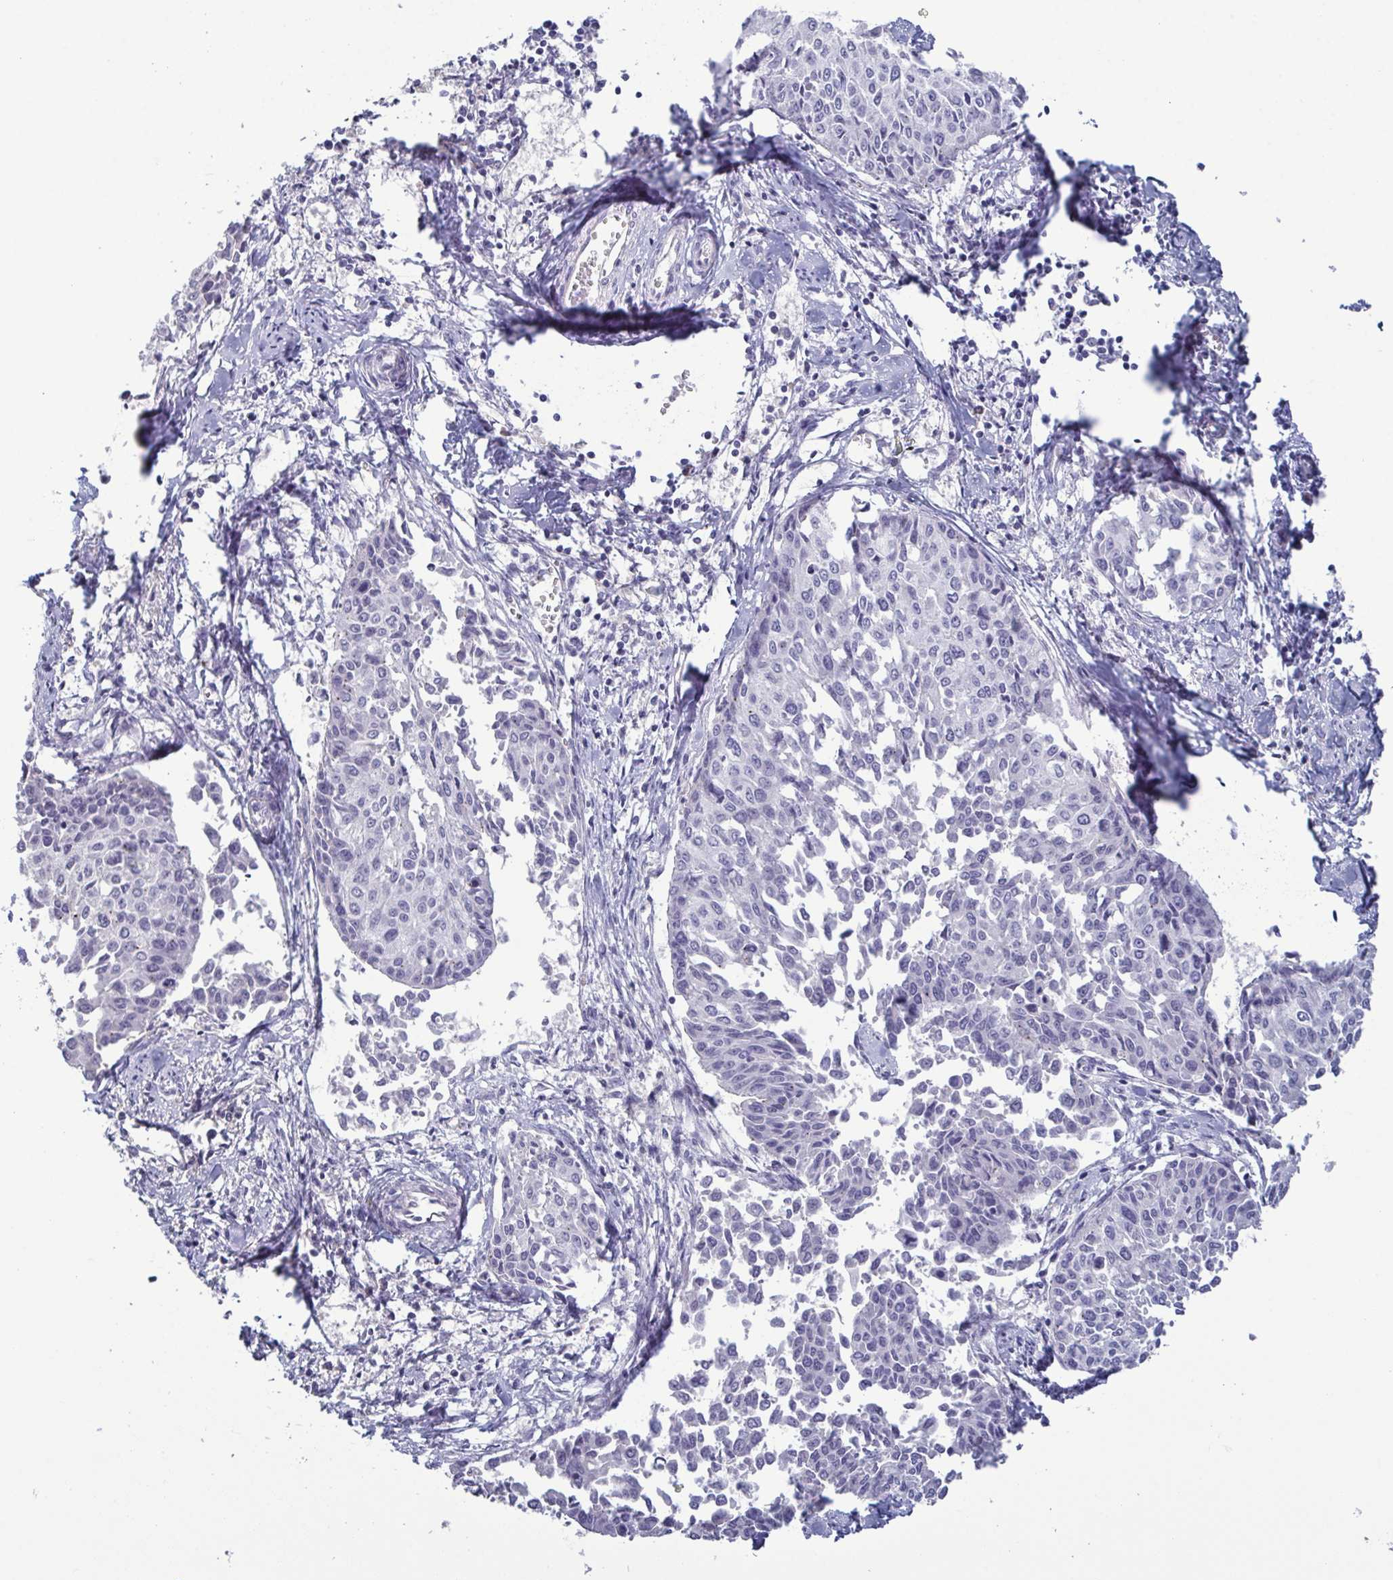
{"staining": {"intensity": "negative", "quantity": "none", "location": "none"}, "tissue": "cervical cancer", "cell_type": "Tumor cells", "image_type": "cancer", "snomed": [{"axis": "morphology", "description": "Squamous cell carcinoma, NOS"}, {"axis": "topography", "description": "Cervix"}], "caption": "Immunohistochemistry of cervical squamous cell carcinoma demonstrates no expression in tumor cells.", "gene": "GLDC", "patient": {"sex": "female", "age": 50}}